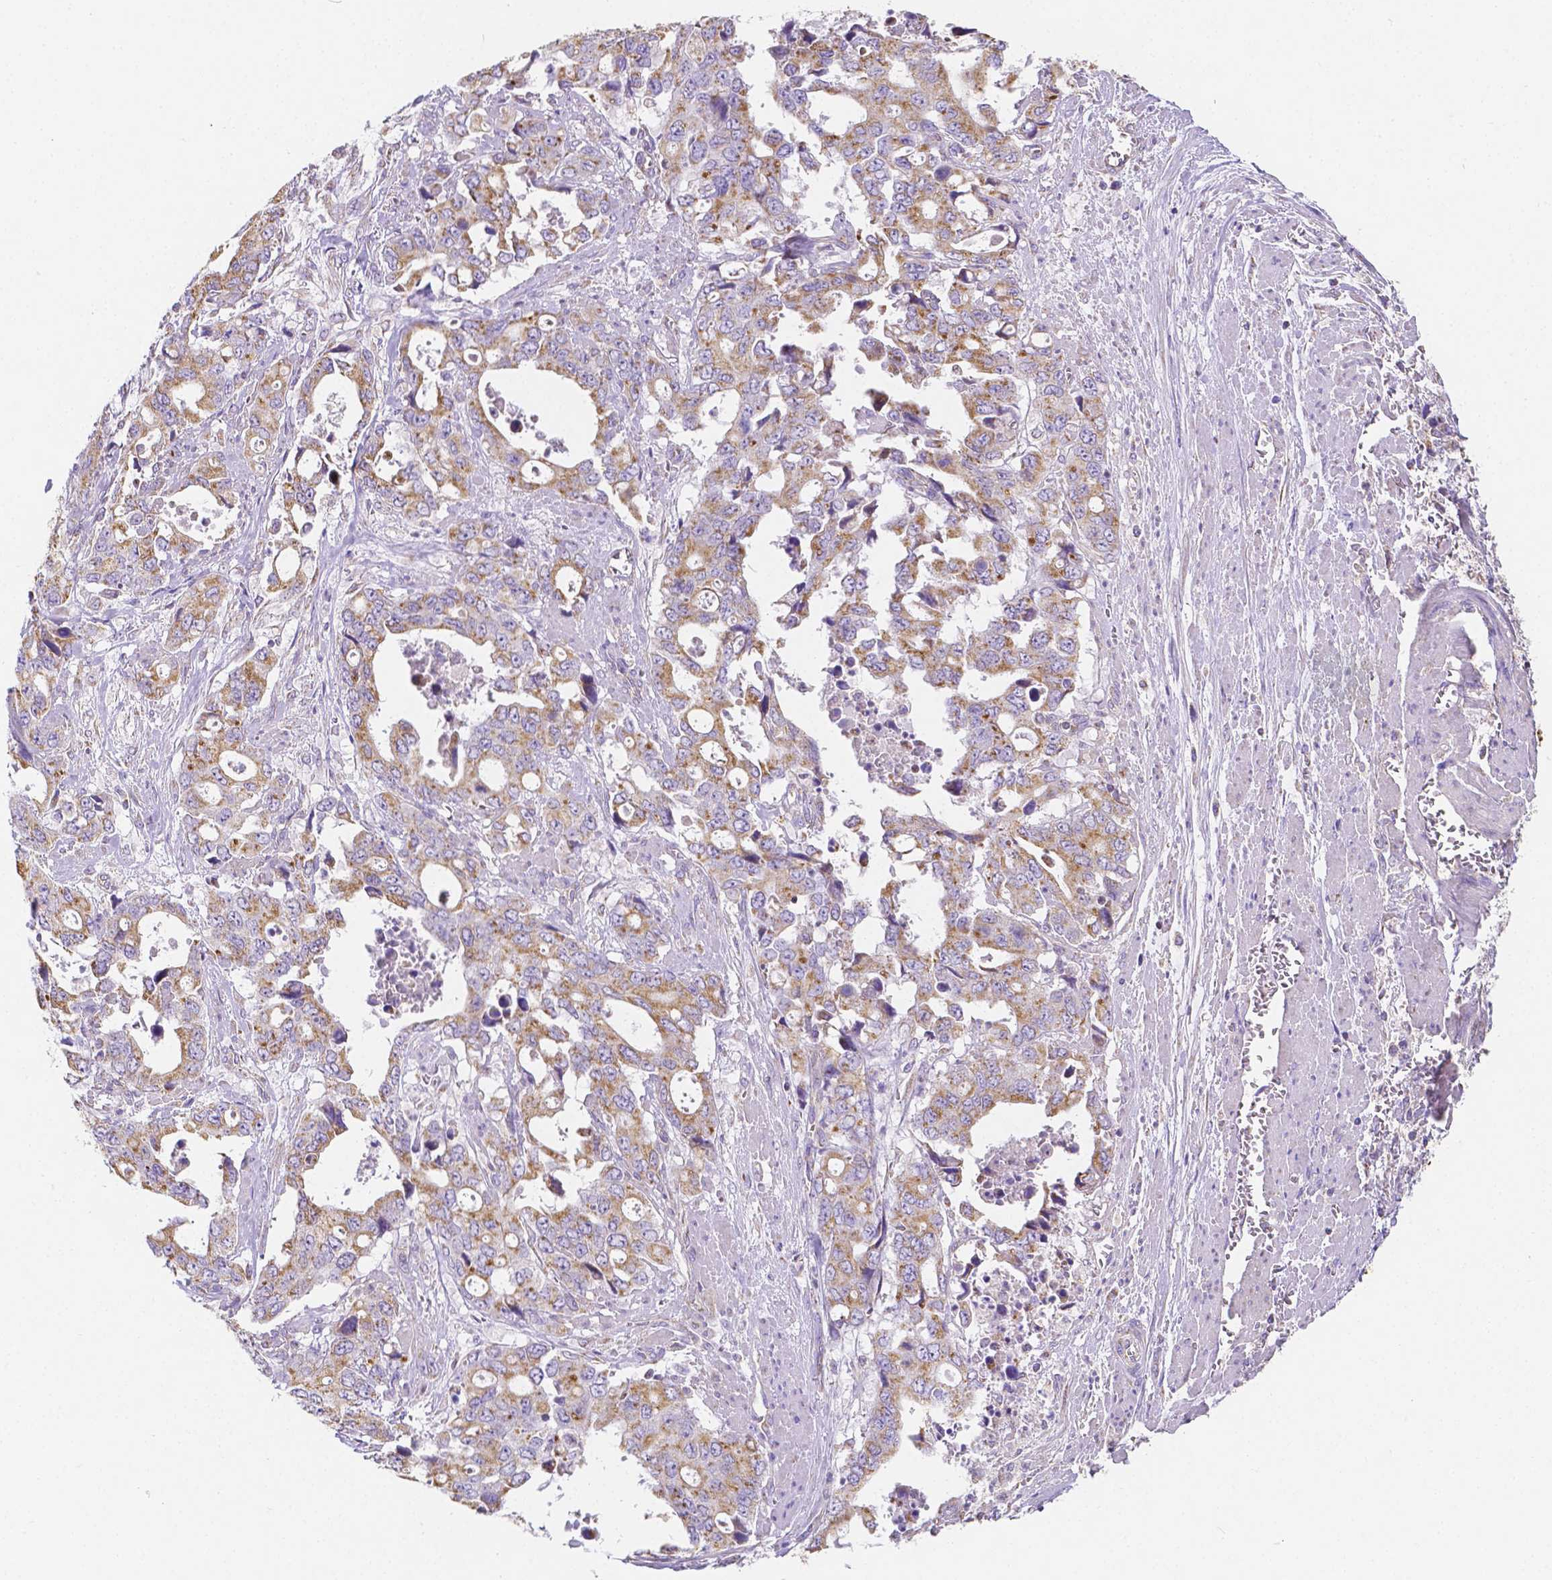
{"staining": {"intensity": "moderate", "quantity": ">75%", "location": "cytoplasmic/membranous"}, "tissue": "stomach cancer", "cell_type": "Tumor cells", "image_type": "cancer", "snomed": [{"axis": "morphology", "description": "Adenocarcinoma, NOS"}, {"axis": "topography", "description": "Stomach, upper"}], "caption": "This is an image of immunohistochemistry (IHC) staining of stomach cancer, which shows moderate staining in the cytoplasmic/membranous of tumor cells.", "gene": "SGTB", "patient": {"sex": "male", "age": 74}}